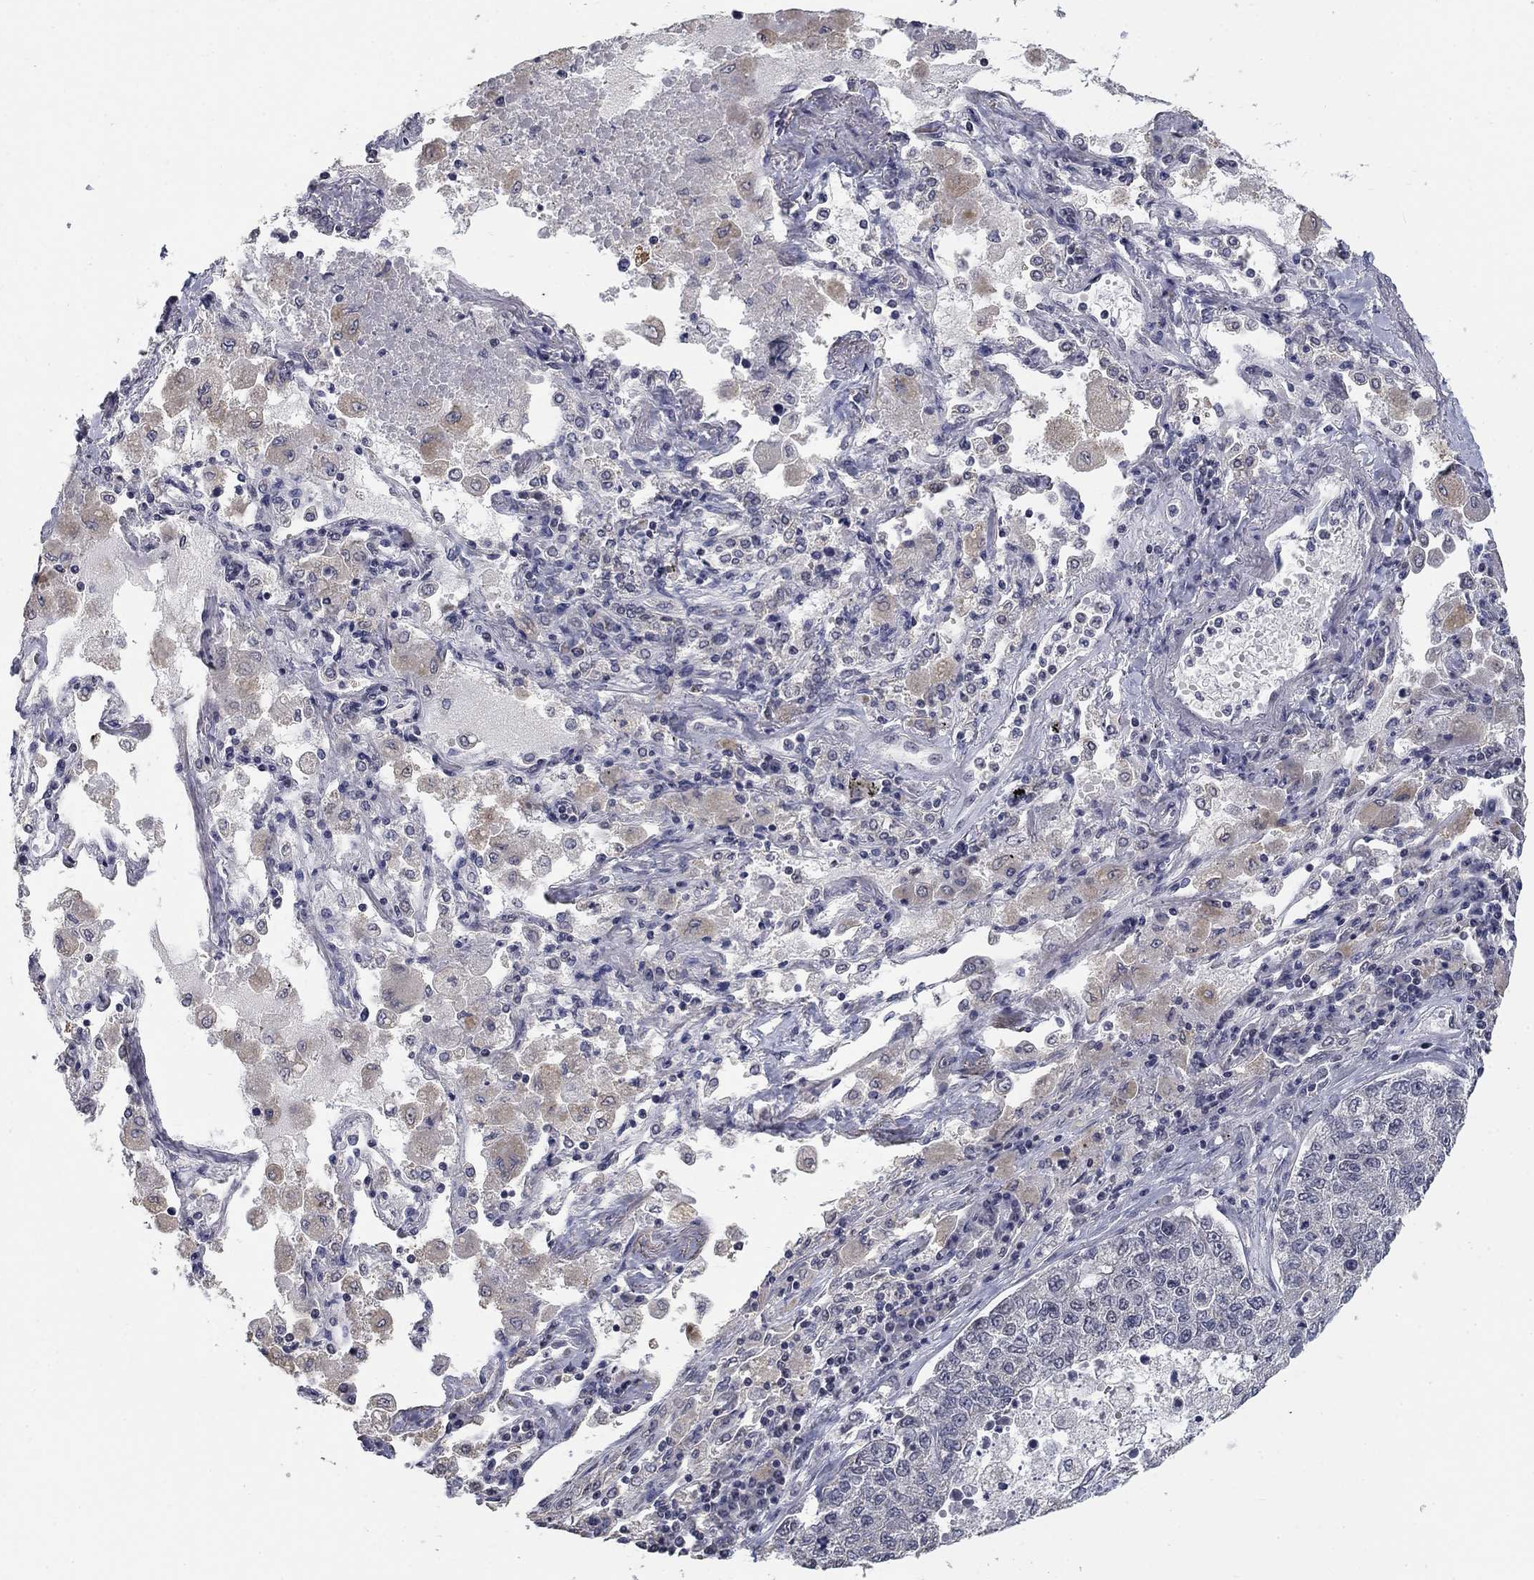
{"staining": {"intensity": "negative", "quantity": "none", "location": "none"}, "tissue": "lung cancer", "cell_type": "Tumor cells", "image_type": "cancer", "snomed": [{"axis": "morphology", "description": "Adenocarcinoma, NOS"}, {"axis": "topography", "description": "Lung"}], "caption": "High power microscopy image of an immunohistochemistry histopathology image of lung adenocarcinoma, revealing no significant expression in tumor cells.", "gene": "SPATA33", "patient": {"sex": "male", "age": 49}}